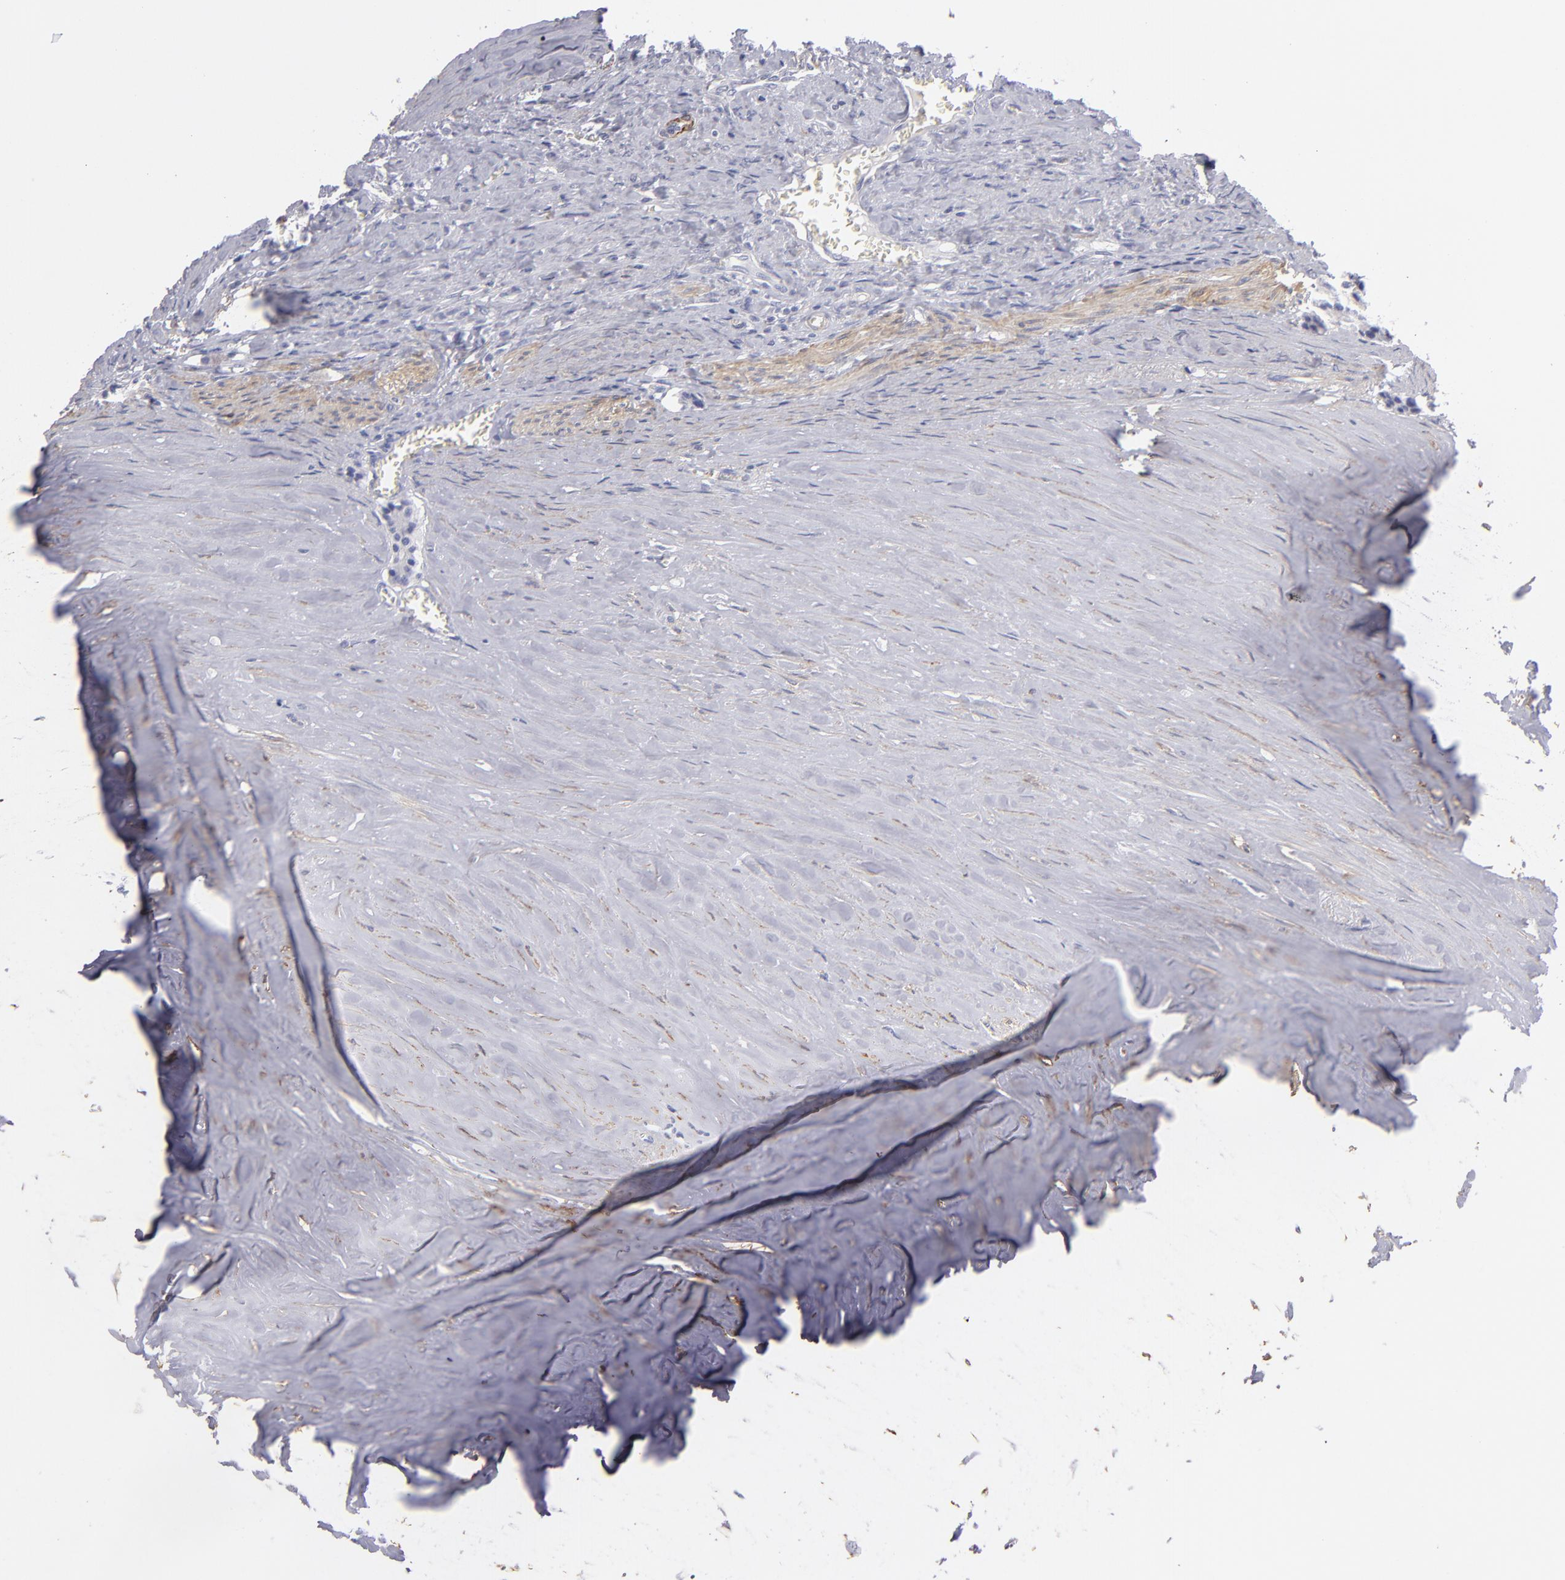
{"staining": {"intensity": "negative", "quantity": "none", "location": "none"}, "tissue": "carcinoid", "cell_type": "Tumor cells", "image_type": "cancer", "snomed": [{"axis": "morphology", "description": "Carcinoid, malignant, NOS"}, {"axis": "topography", "description": "Small intestine"}], "caption": "There is no significant expression in tumor cells of malignant carcinoid.", "gene": "MYH11", "patient": {"sex": "male", "age": 63}}